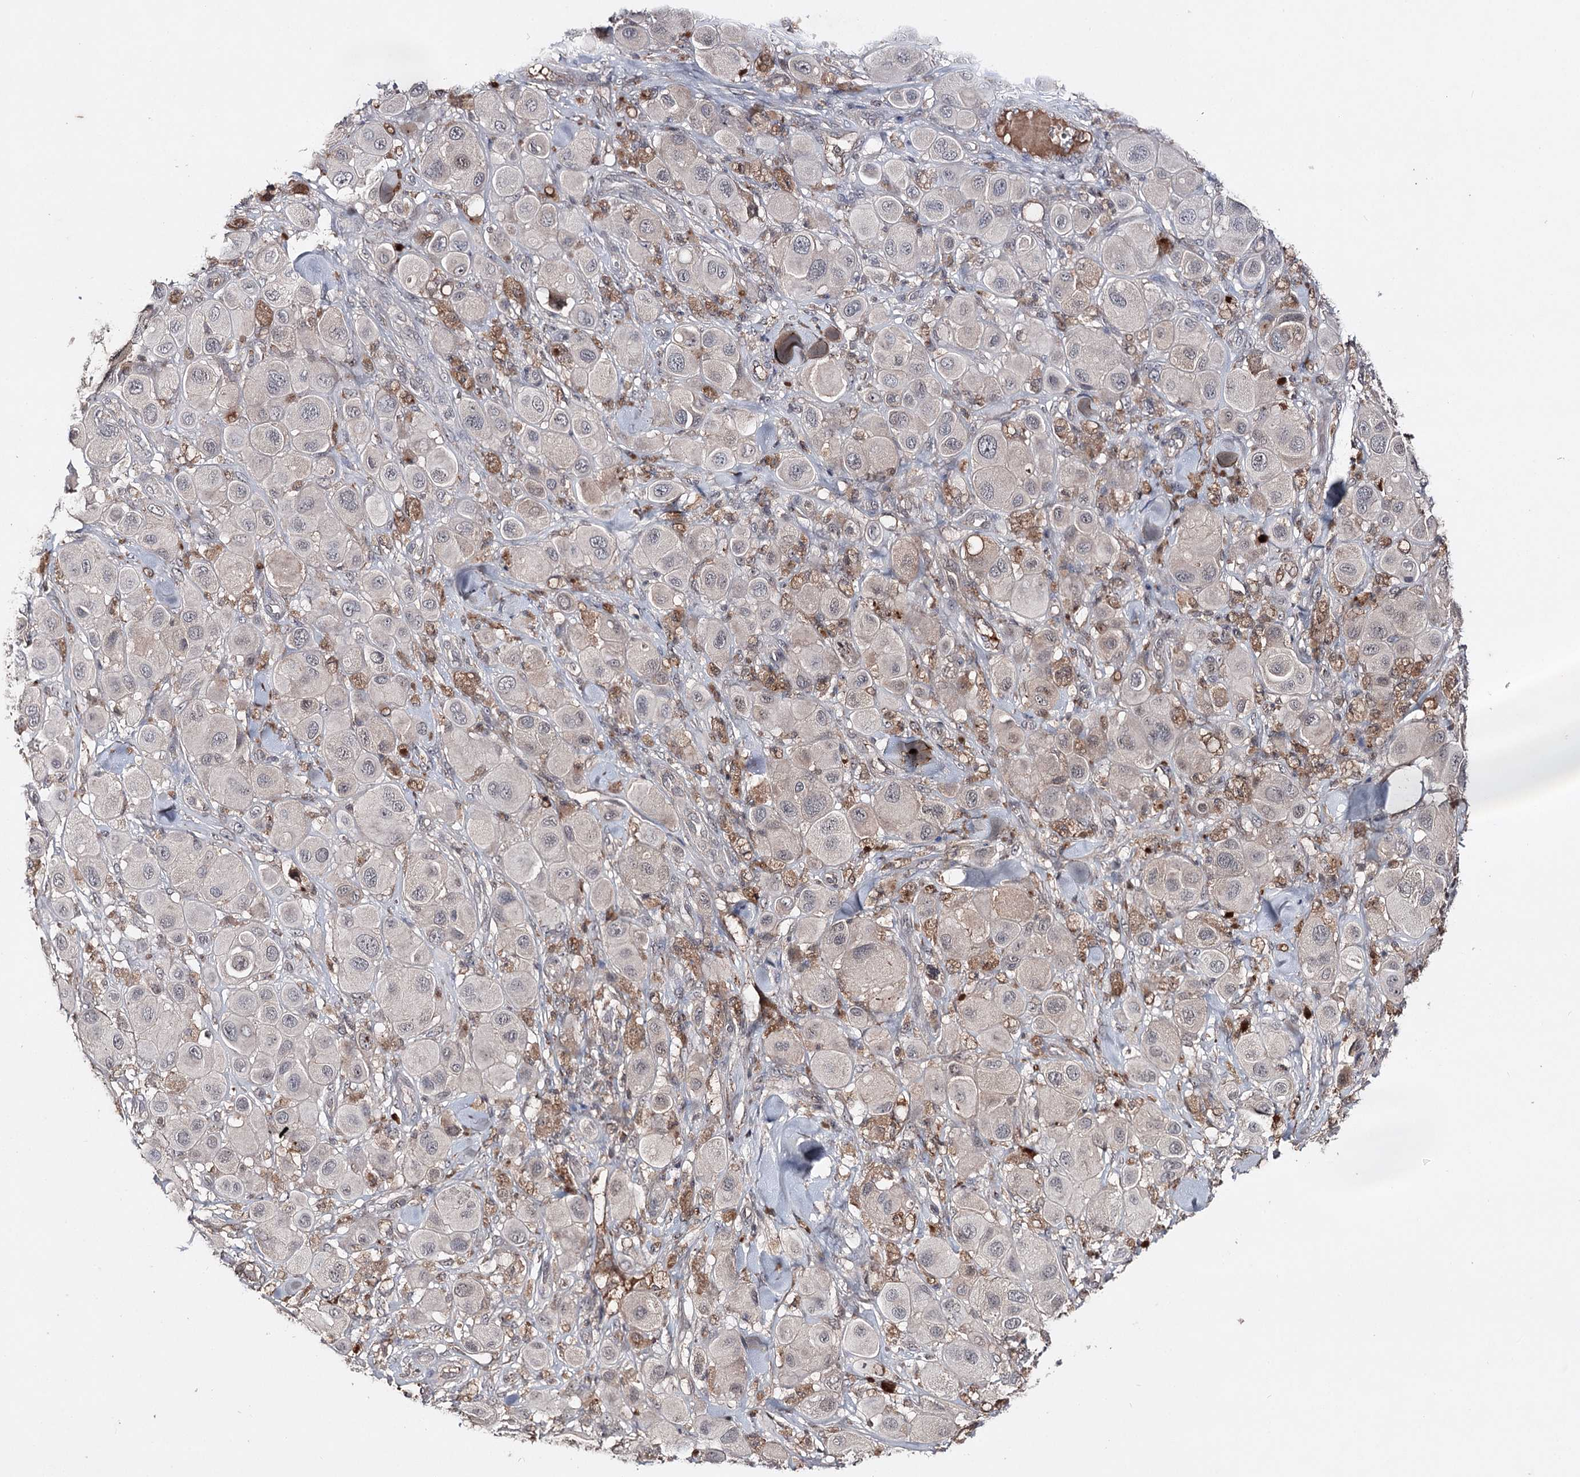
{"staining": {"intensity": "negative", "quantity": "none", "location": "none"}, "tissue": "melanoma", "cell_type": "Tumor cells", "image_type": "cancer", "snomed": [{"axis": "morphology", "description": "Malignant melanoma, Metastatic site"}, {"axis": "topography", "description": "Skin"}], "caption": "DAB immunohistochemical staining of malignant melanoma (metastatic site) exhibits no significant staining in tumor cells.", "gene": "SYNGR3", "patient": {"sex": "male", "age": 41}}